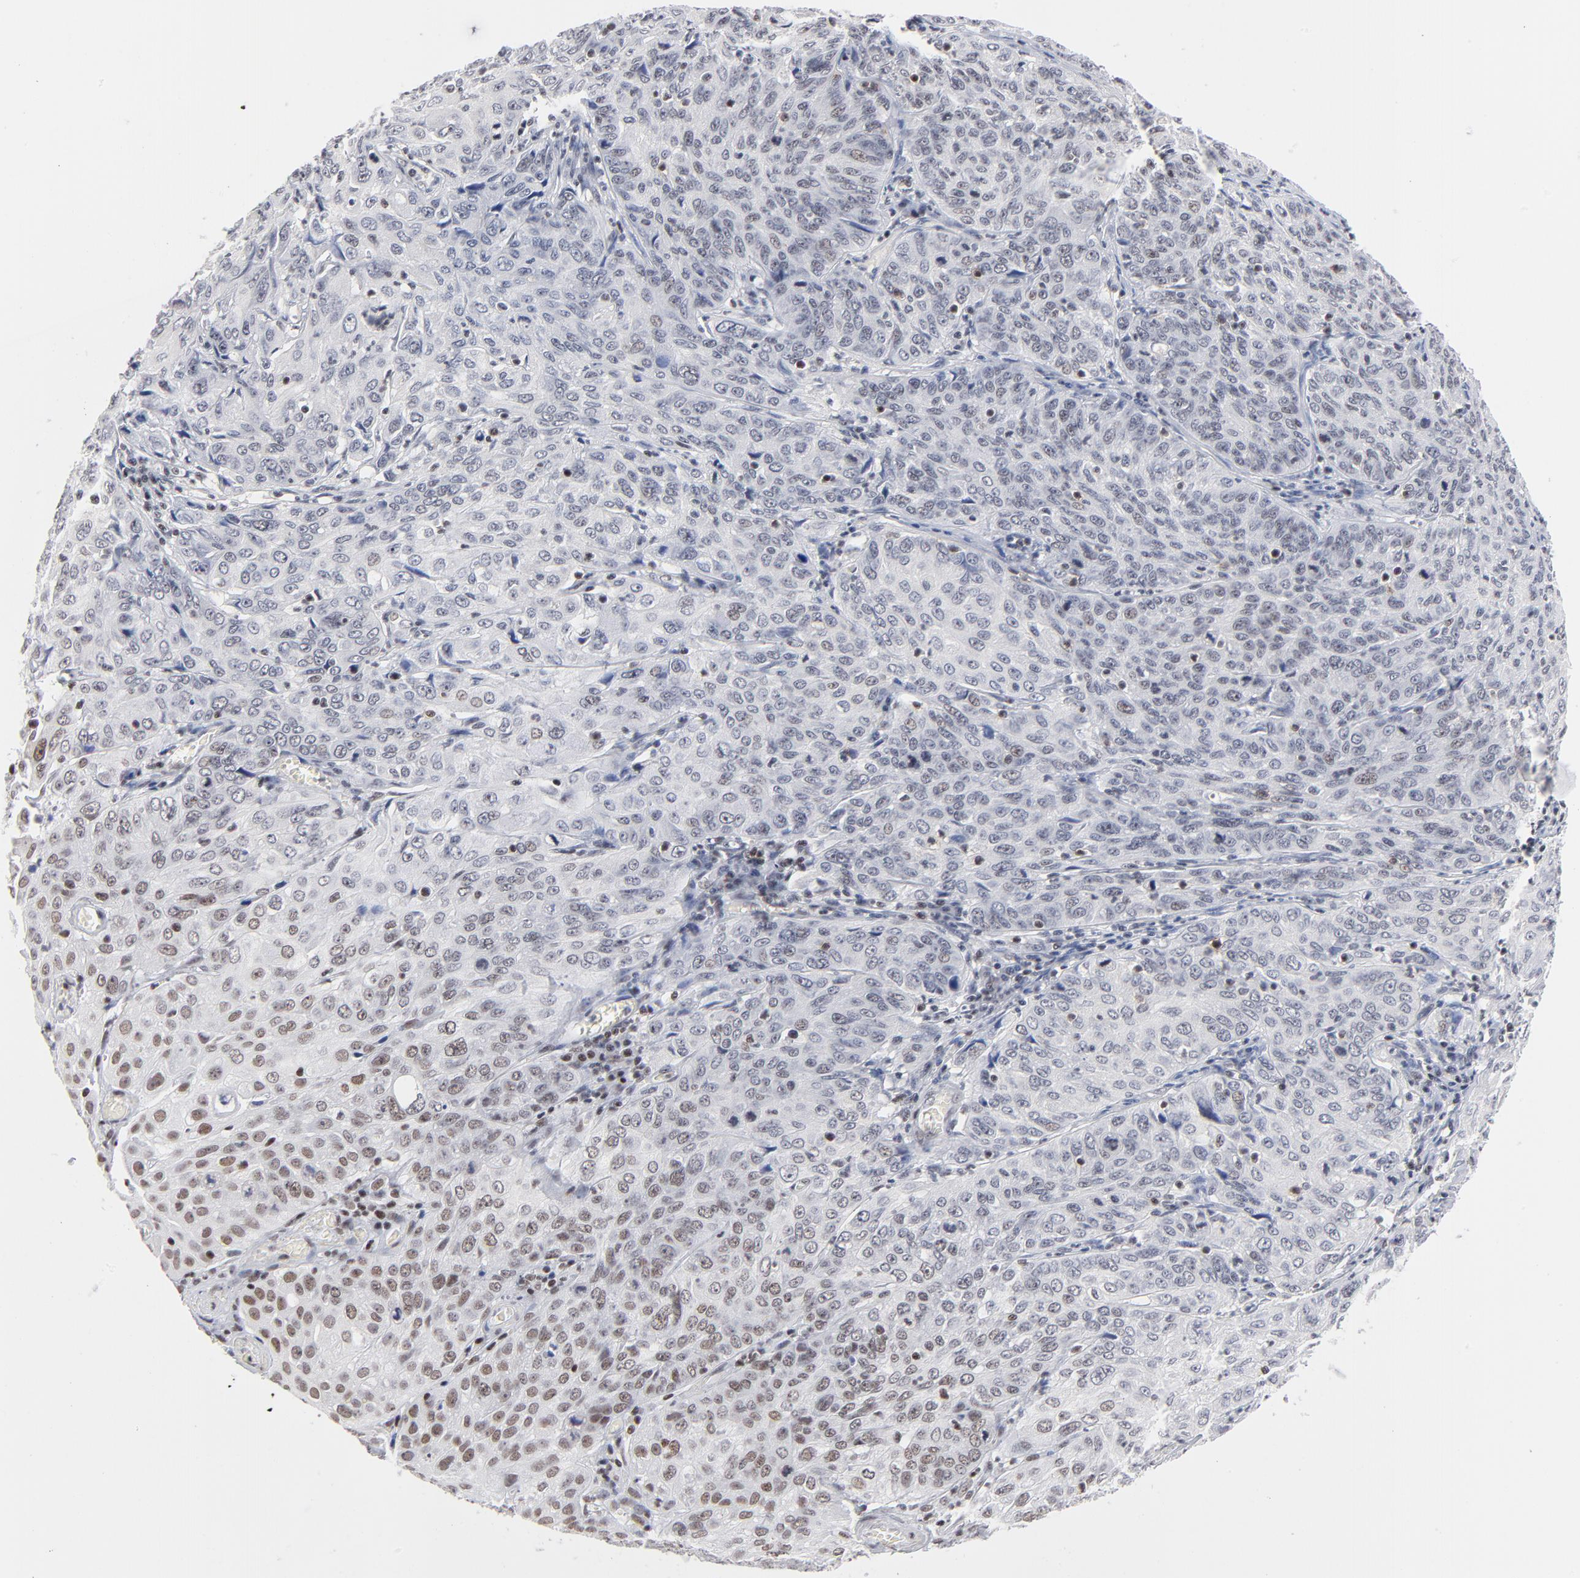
{"staining": {"intensity": "weak", "quantity": ">75%", "location": "nuclear"}, "tissue": "cervical cancer", "cell_type": "Tumor cells", "image_type": "cancer", "snomed": [{"axis": "morphology", "description": "Squamous cell carcinoma, NOS"}, {"axis": "topography", "description": "Cervix"}], "caption": "Weak nuclear positivity for a protein is present in approximately >75% of tumor cells of squamous cell carcinoma (cervical) using immunohistochemistry (IHC).", "gene": "ZNF143", "patient": {"sex": "female", "age": 38}}